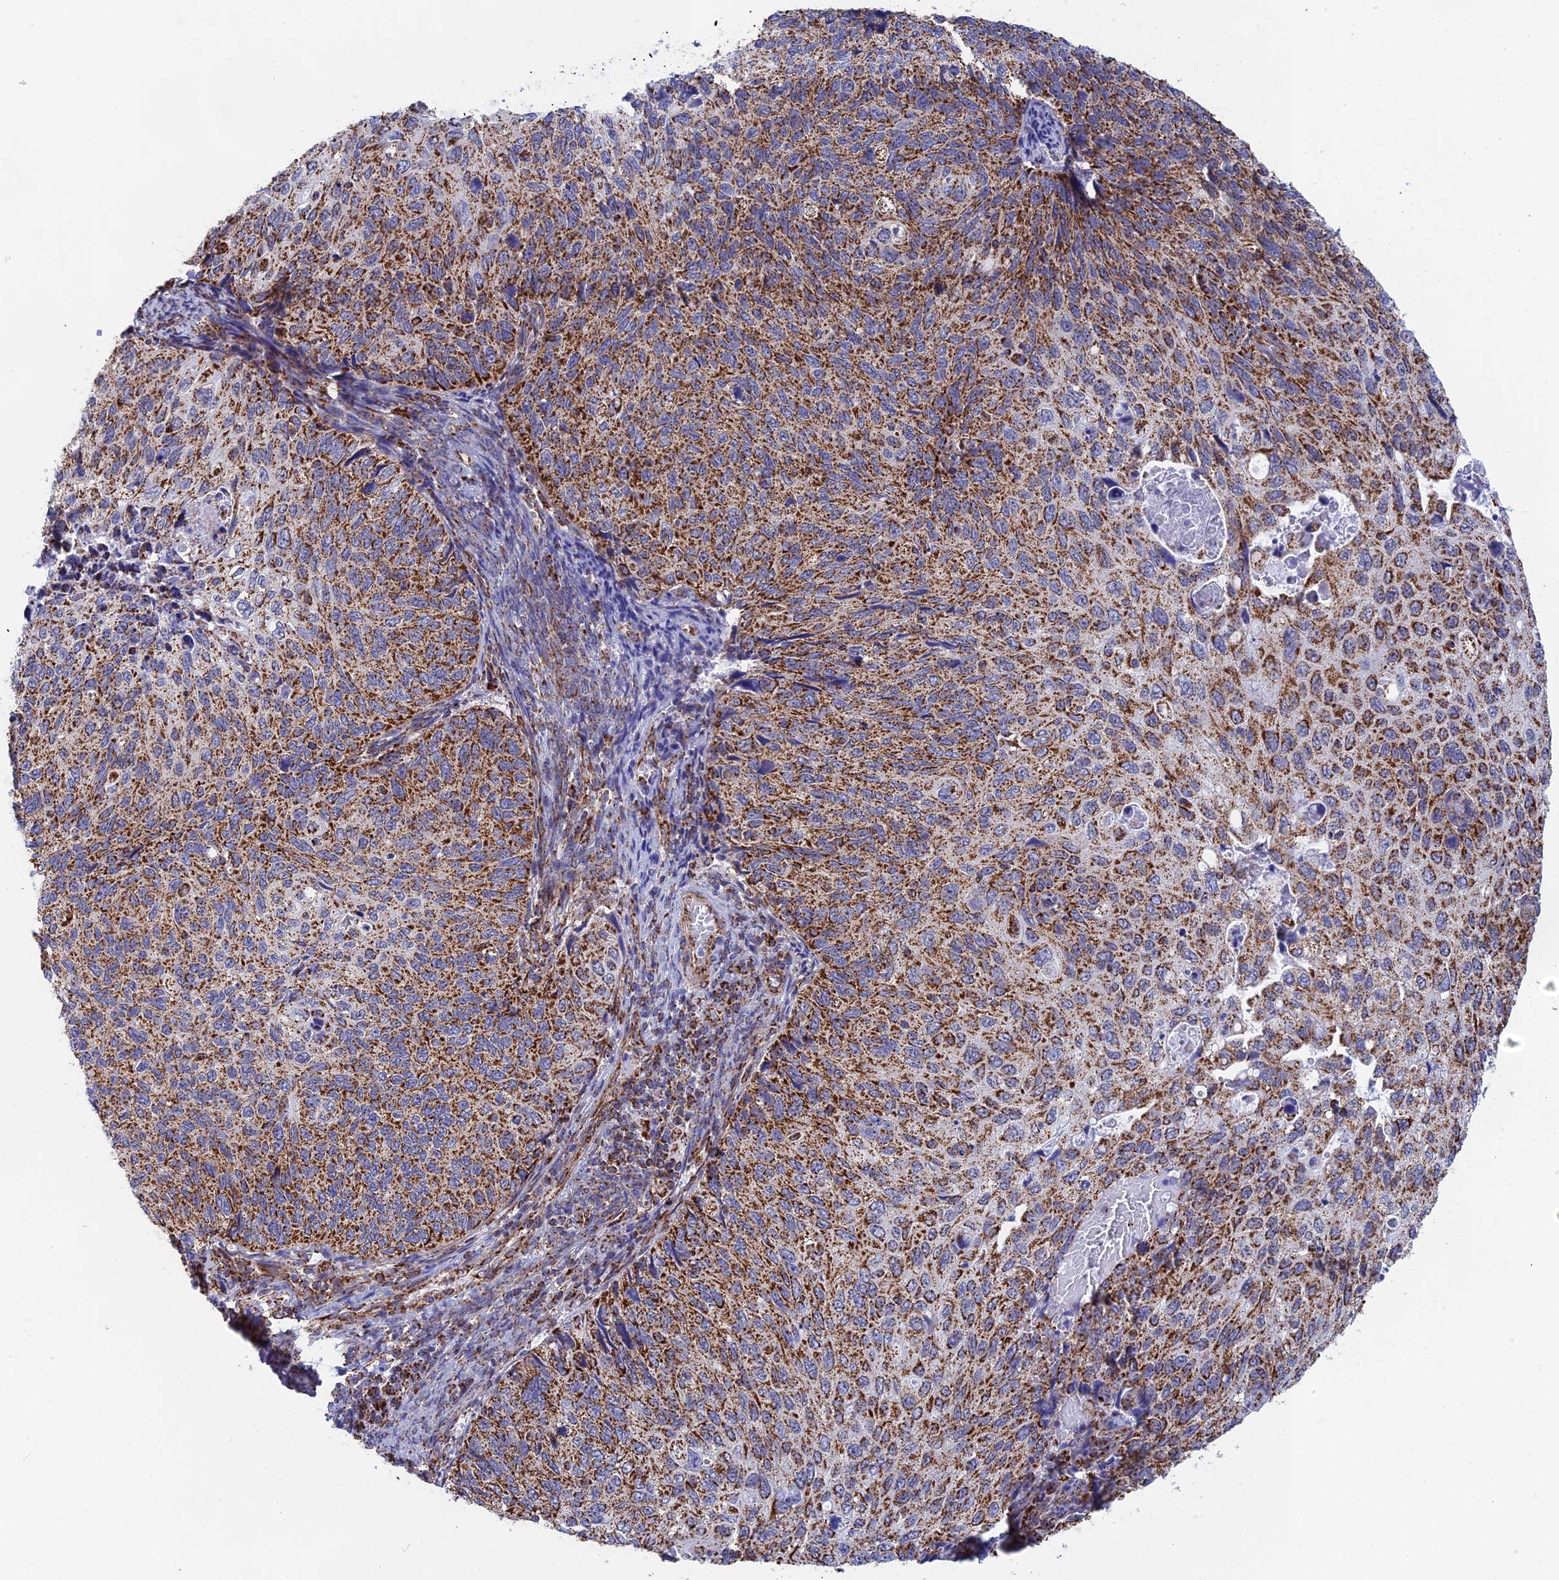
{"staining": {"intensity": "strong", "quantity": ">75%", "location": "cytoplasmic/membranous"}, "tissue": "cervical cancer", "cell_type": "Tumor cells", "image_type": "cancer", "snomed": [{"axis": "morphology", "description": "Squamous cell carcinoma, NOS"}, {"axis": "topography", "description": "Cervix"}], "caption": "IHC of squamous cell carcinoma (cervical) displays high levels of strong cytoplasmic/membranous staining in about >75% of tumor cells.", "gene": "CDC16", "patient": {"sex": "female", "age": 70}}